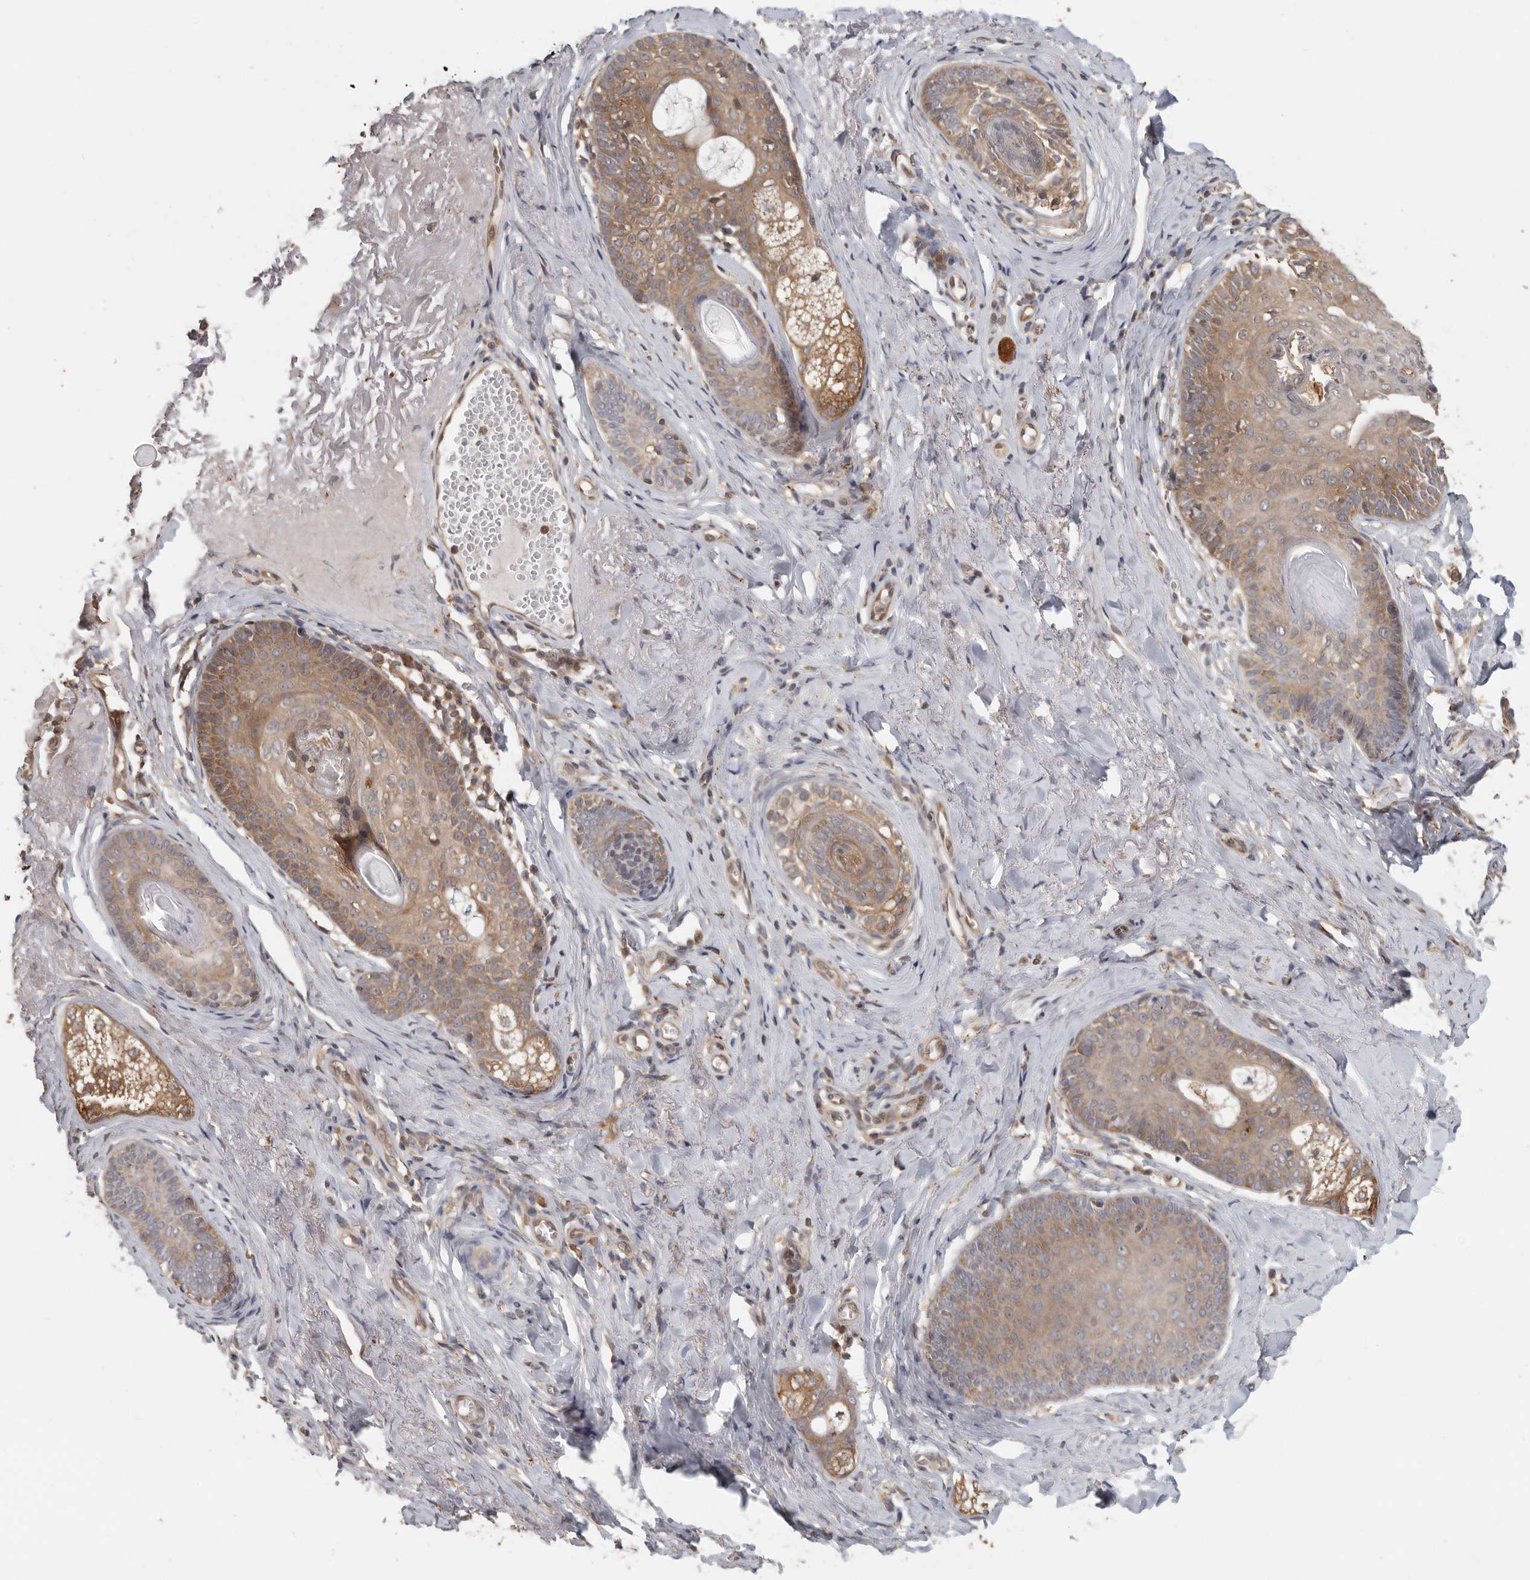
{"staining": {"intensity": "moderate", "quantity": ">75%", "location": "cytoplasmic/membranous"}, "tissue": "skin cancer", "cell_type": "Tumor cells", "image_type": "cancer", "snomed": [{"axis": "morphology", "description": "Basal cell carcinoma"}, {"axis": "topography", "description": "Skin"}], "caption": "Immunohistochemical staining of skin cancer displays medium levels of moderate cytoplasmic/membranous protein positivity in about >75% of tumor cells.", "gene": "CCT8", "patient": {"sex": "male", "age": 62}}